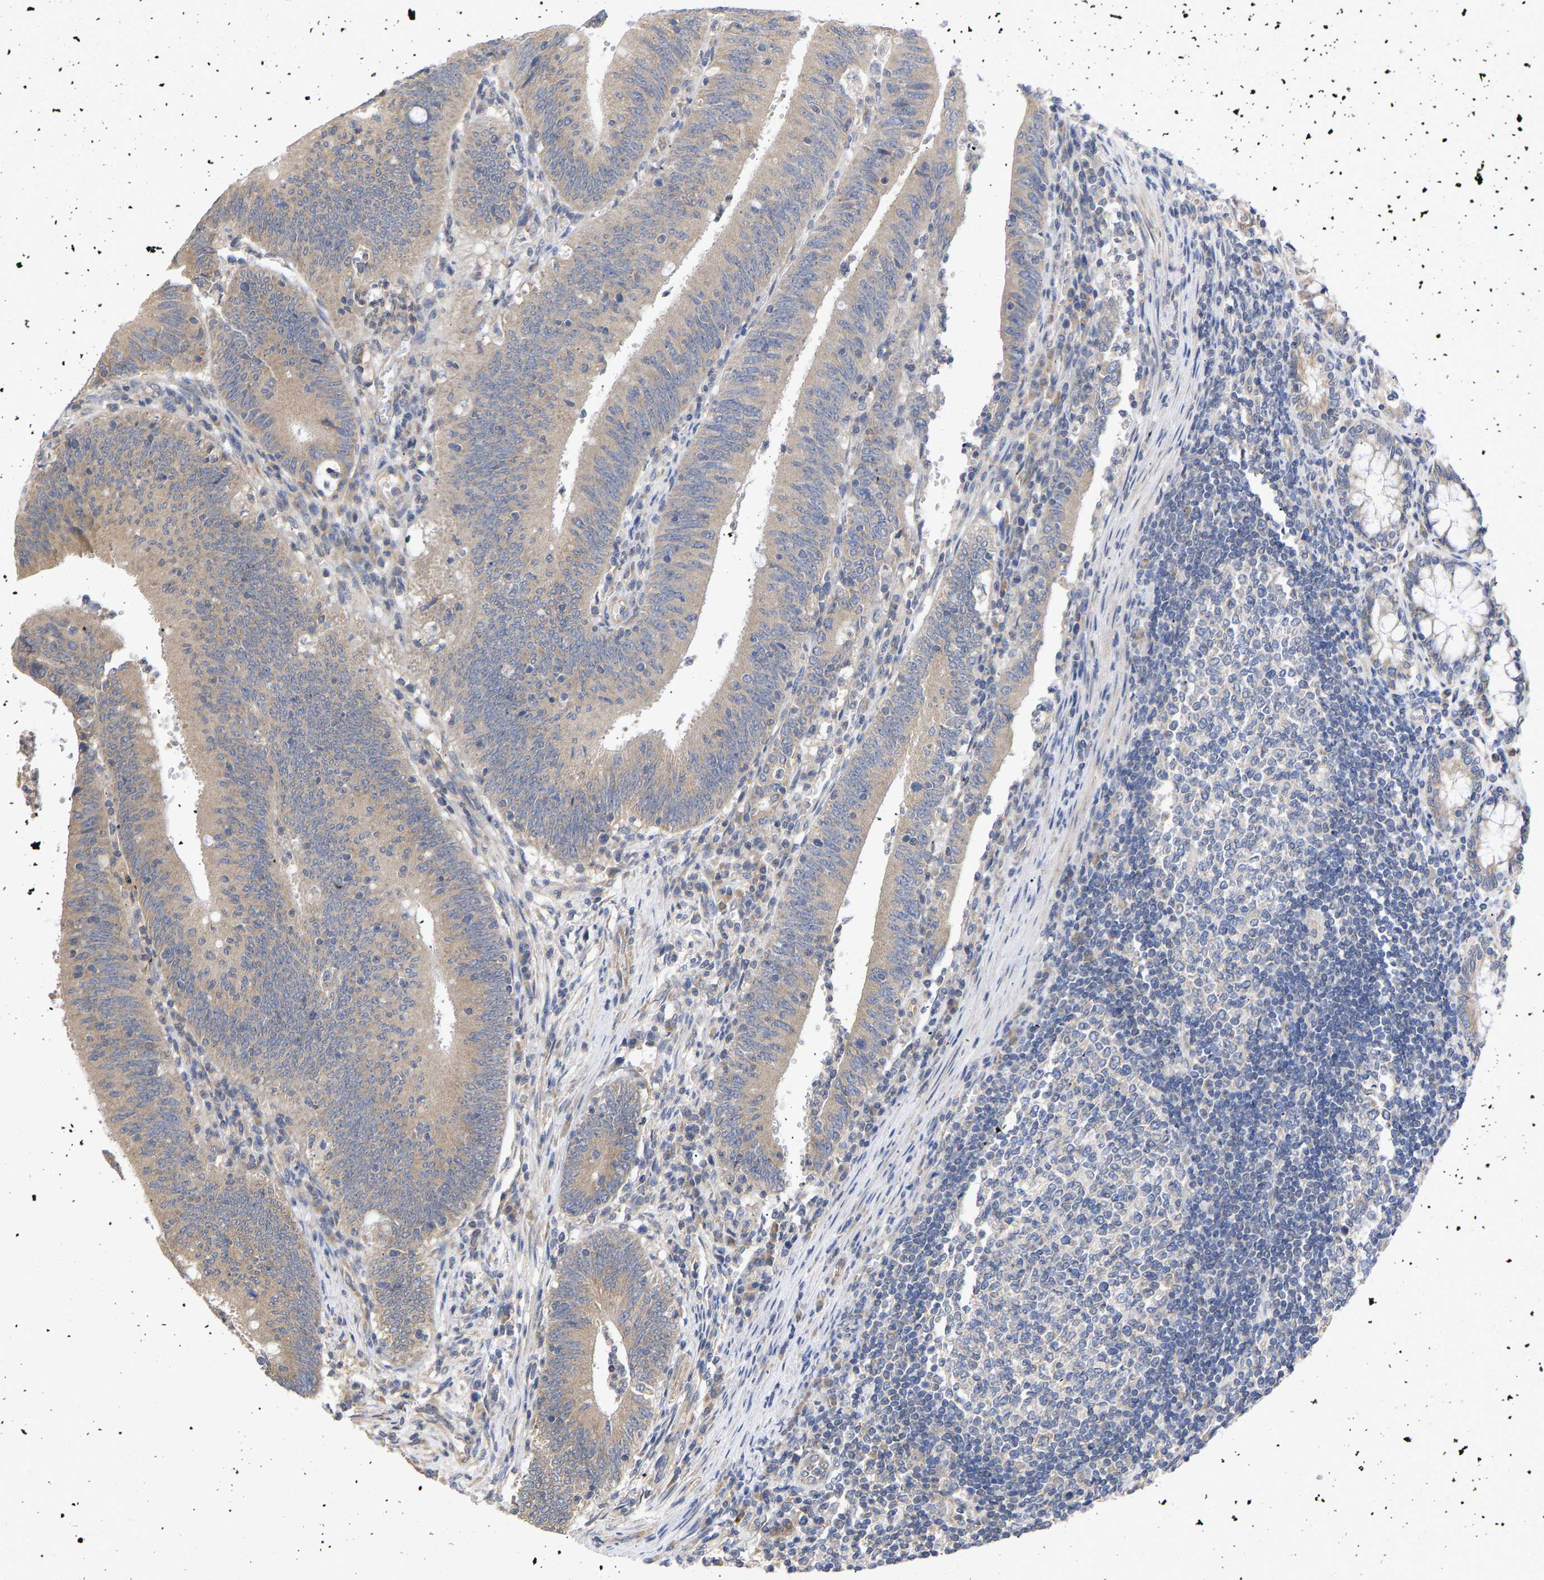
{"staining": {"intensity": "weak", "quantity": ">75%", "location": "cytoplasmic/membranous"}, "tissue": "colorectal cancer", "cell_type": "Tumor cells", "image_type": "cancer", "snomed": [{"axis": "morphology", "description": "Normal tissue, NOS"}, {"axis": "morphology", "description": "Adenocarcinoma, NOS"}, {"axis": "topography", "description": "Rectum"}], "caption": "Immunohistochemistry micrograph of neoplastic tissue: colorectal cancer (adenocarcinoma) stained using immunohistochemistry (IHC) reveals low levels of weak protein expression localized specifically in the cytoplasmic/membranous of tumor cells, appearing as a cytoplasmic/membranous brown color.", "gene": "MAP2K3", "patient": {"sex": "female", "age": 66}}